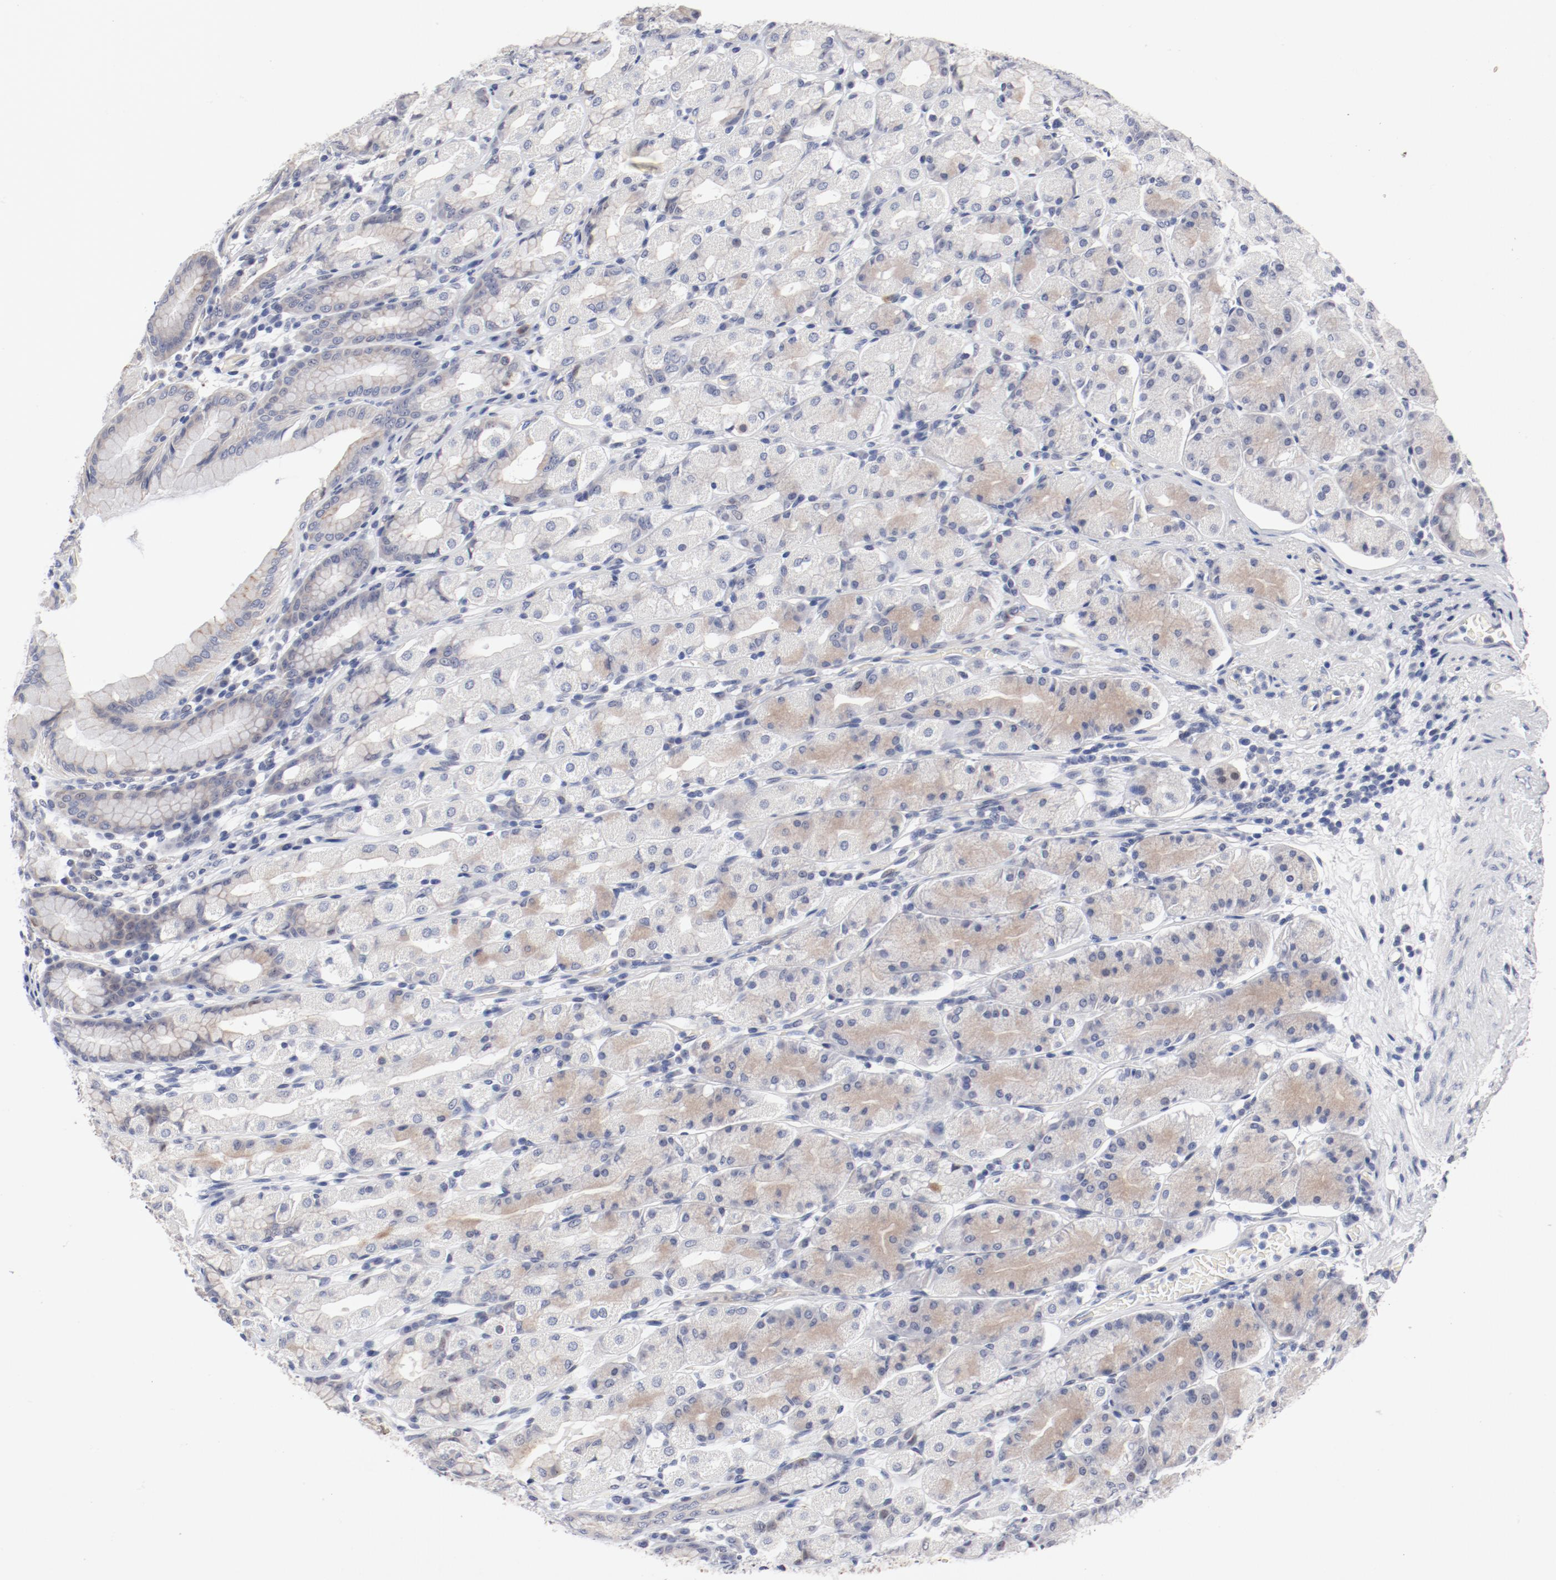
{"staining": {"intensity": "weak", "quantity": "25%-75%", "location": "cytoplasmic/membranous"}, "tissue": "stomach", "cell_type": "Glandular cells", "image_type": "normal", "snomed": [{"axis": "morphology", "description": "Normal tissue, NOS"}, {"axis": "topography", "description": "Stomach, upper"}], "caption": "Protein expression analysis of benign human stomach reveals weak cytoplasmic/membranous positivity in approximately 25%-75% of glandular cells. (IHC, brightfield microscopy, high magnification).", "gene": "GPR143", "patient": {"sex": "male", "age": 68}}